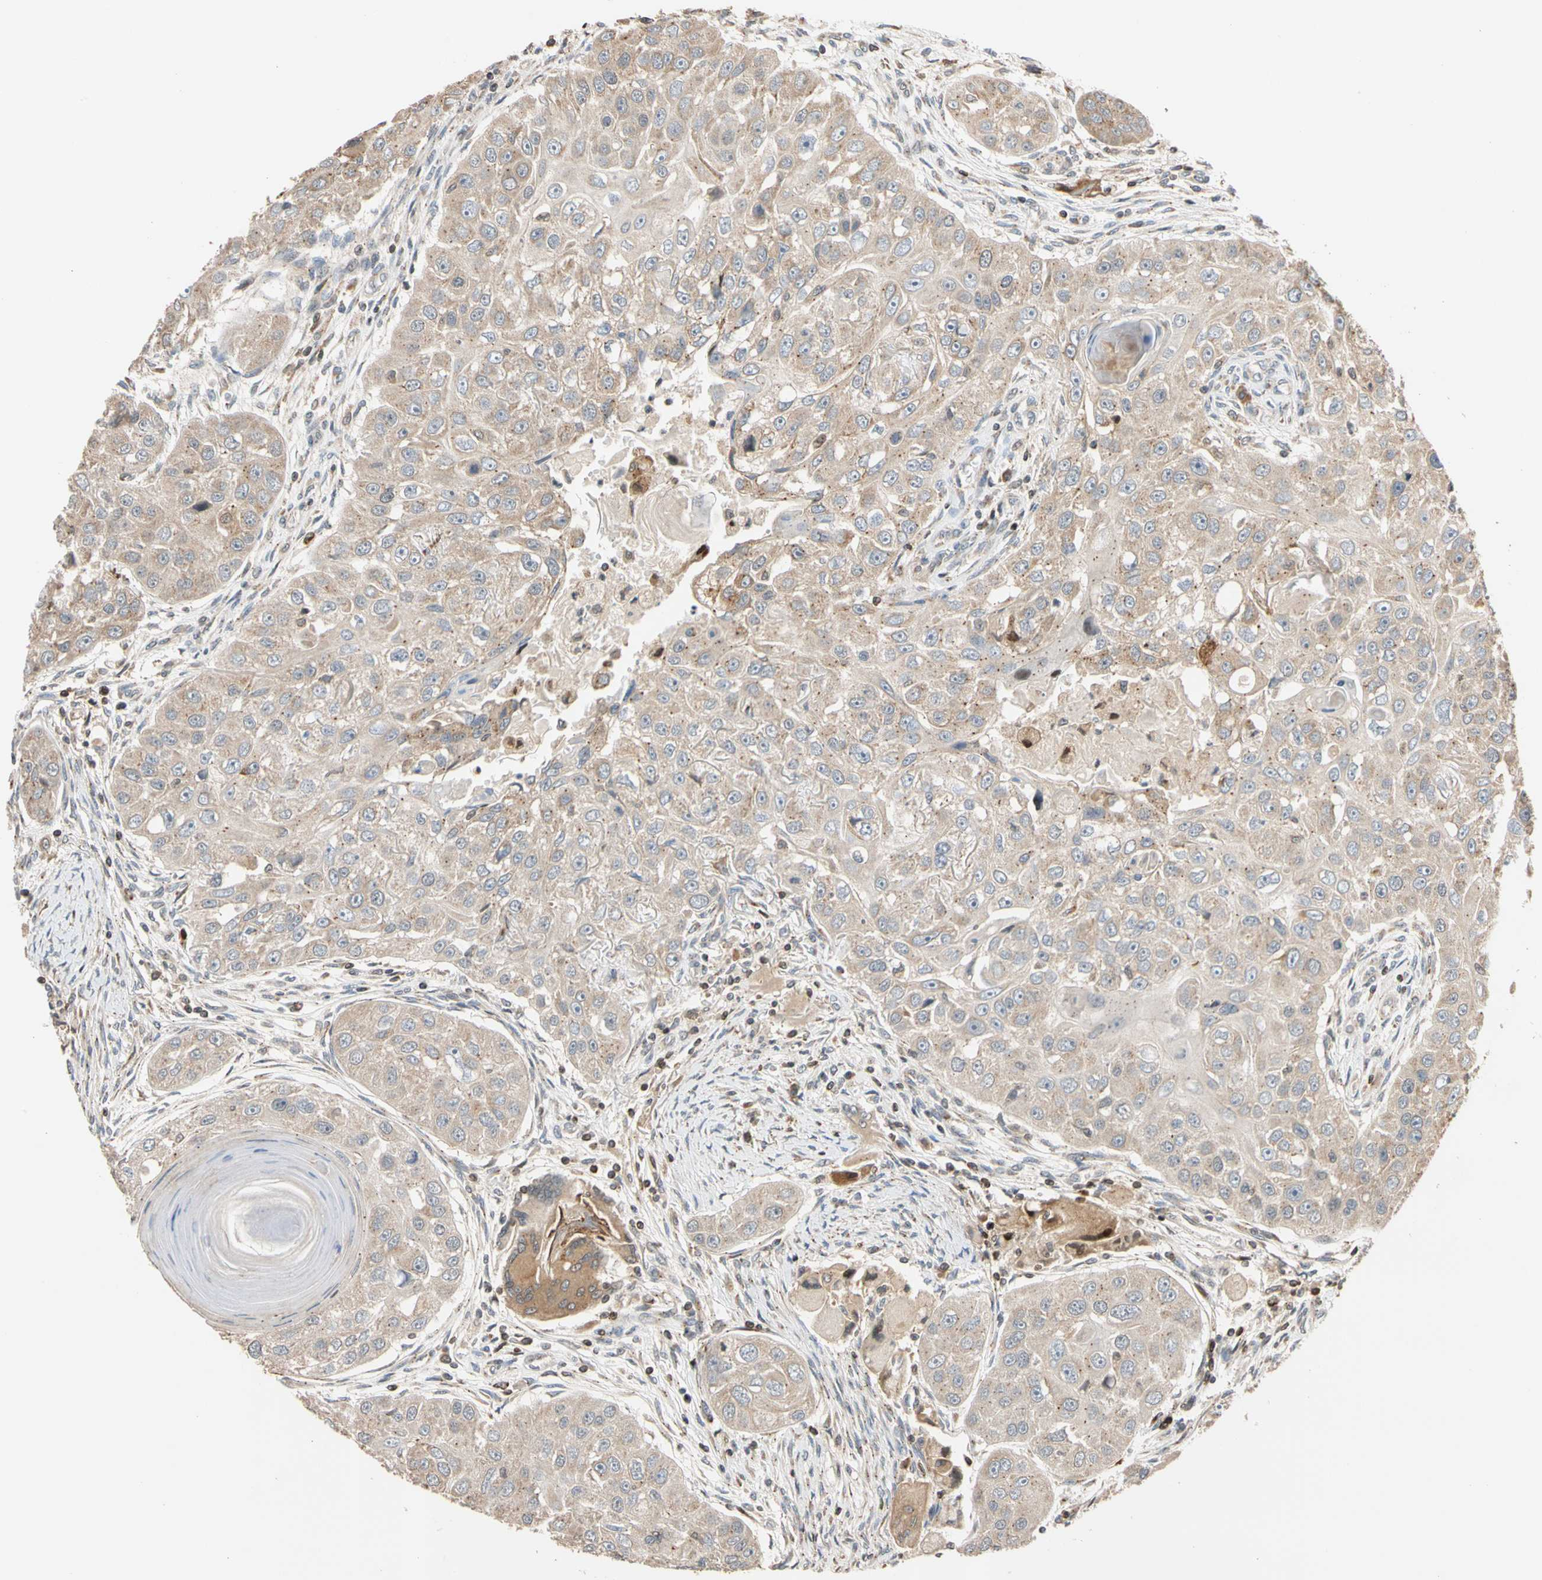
{"staining": {"intensity": "moderate", "quantity": ">75%", "location": "cytoplasmic/membranous"}, "tissue": "head and neck cancer", "cell_type": "Tumor cells", "image_type": "cancer", "snomed": [{"axis": "morphology", "description": "Normal tissue, NOS"}, {"axis": "morphology", "description": "Squamous cell carcinoma, NOS"}, {"axis": "topography", "description": "Skeletal muscle"}, {"axis": "topography", "description": "Head-Neck"}], "caption": "The immunohistochemical stain shows moderate cytoplasmic/membranous staining in tumor cells of head and neck squamous cell carcinoma tissue.", "gene": "IP6K2", "patient": {"sex": "male", "age": 51}}